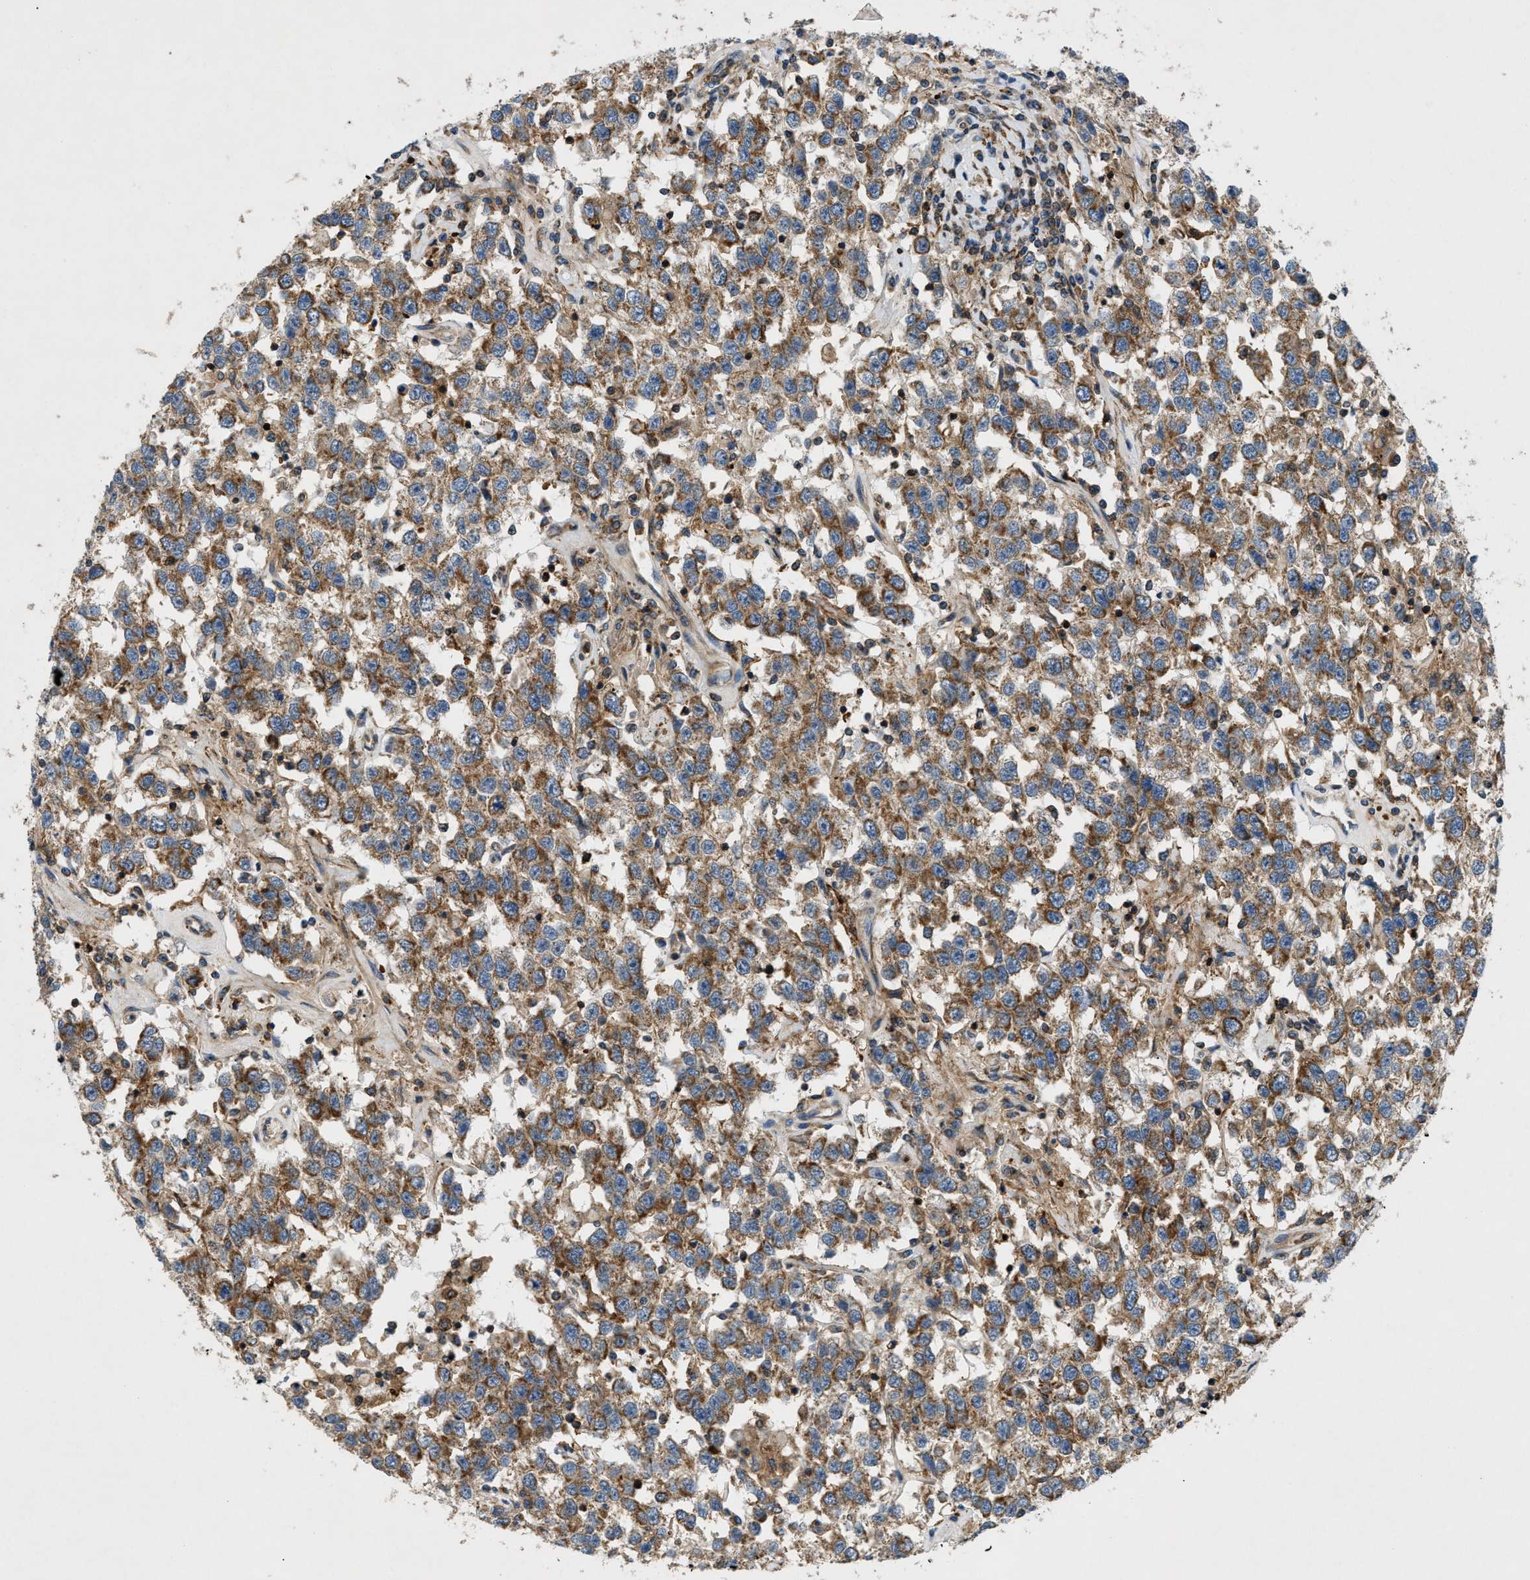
{"staining": {"intensity": "moderate", "quantity": ">75%", "location": "cytoplasmic/membranous"}, "tissue": "testis cancer", "cell_type": "Tumor cells", "image_type": "cancer", "snomed": [{"axis": "morphology", "description": "Seminoma, NOS"}, {"axis": "topography", "description": "Testis"}], "caption": "Protein staining by IHC demonstrates moderate cytoplasmic/membranous positivity in approximately >75% of tumor cells in testis cancer. (brown staining indicates protein expression, while blue staining denotes nuclei).", "gene": "DHODH", "patient": {"sex": "male", "age": 41}}